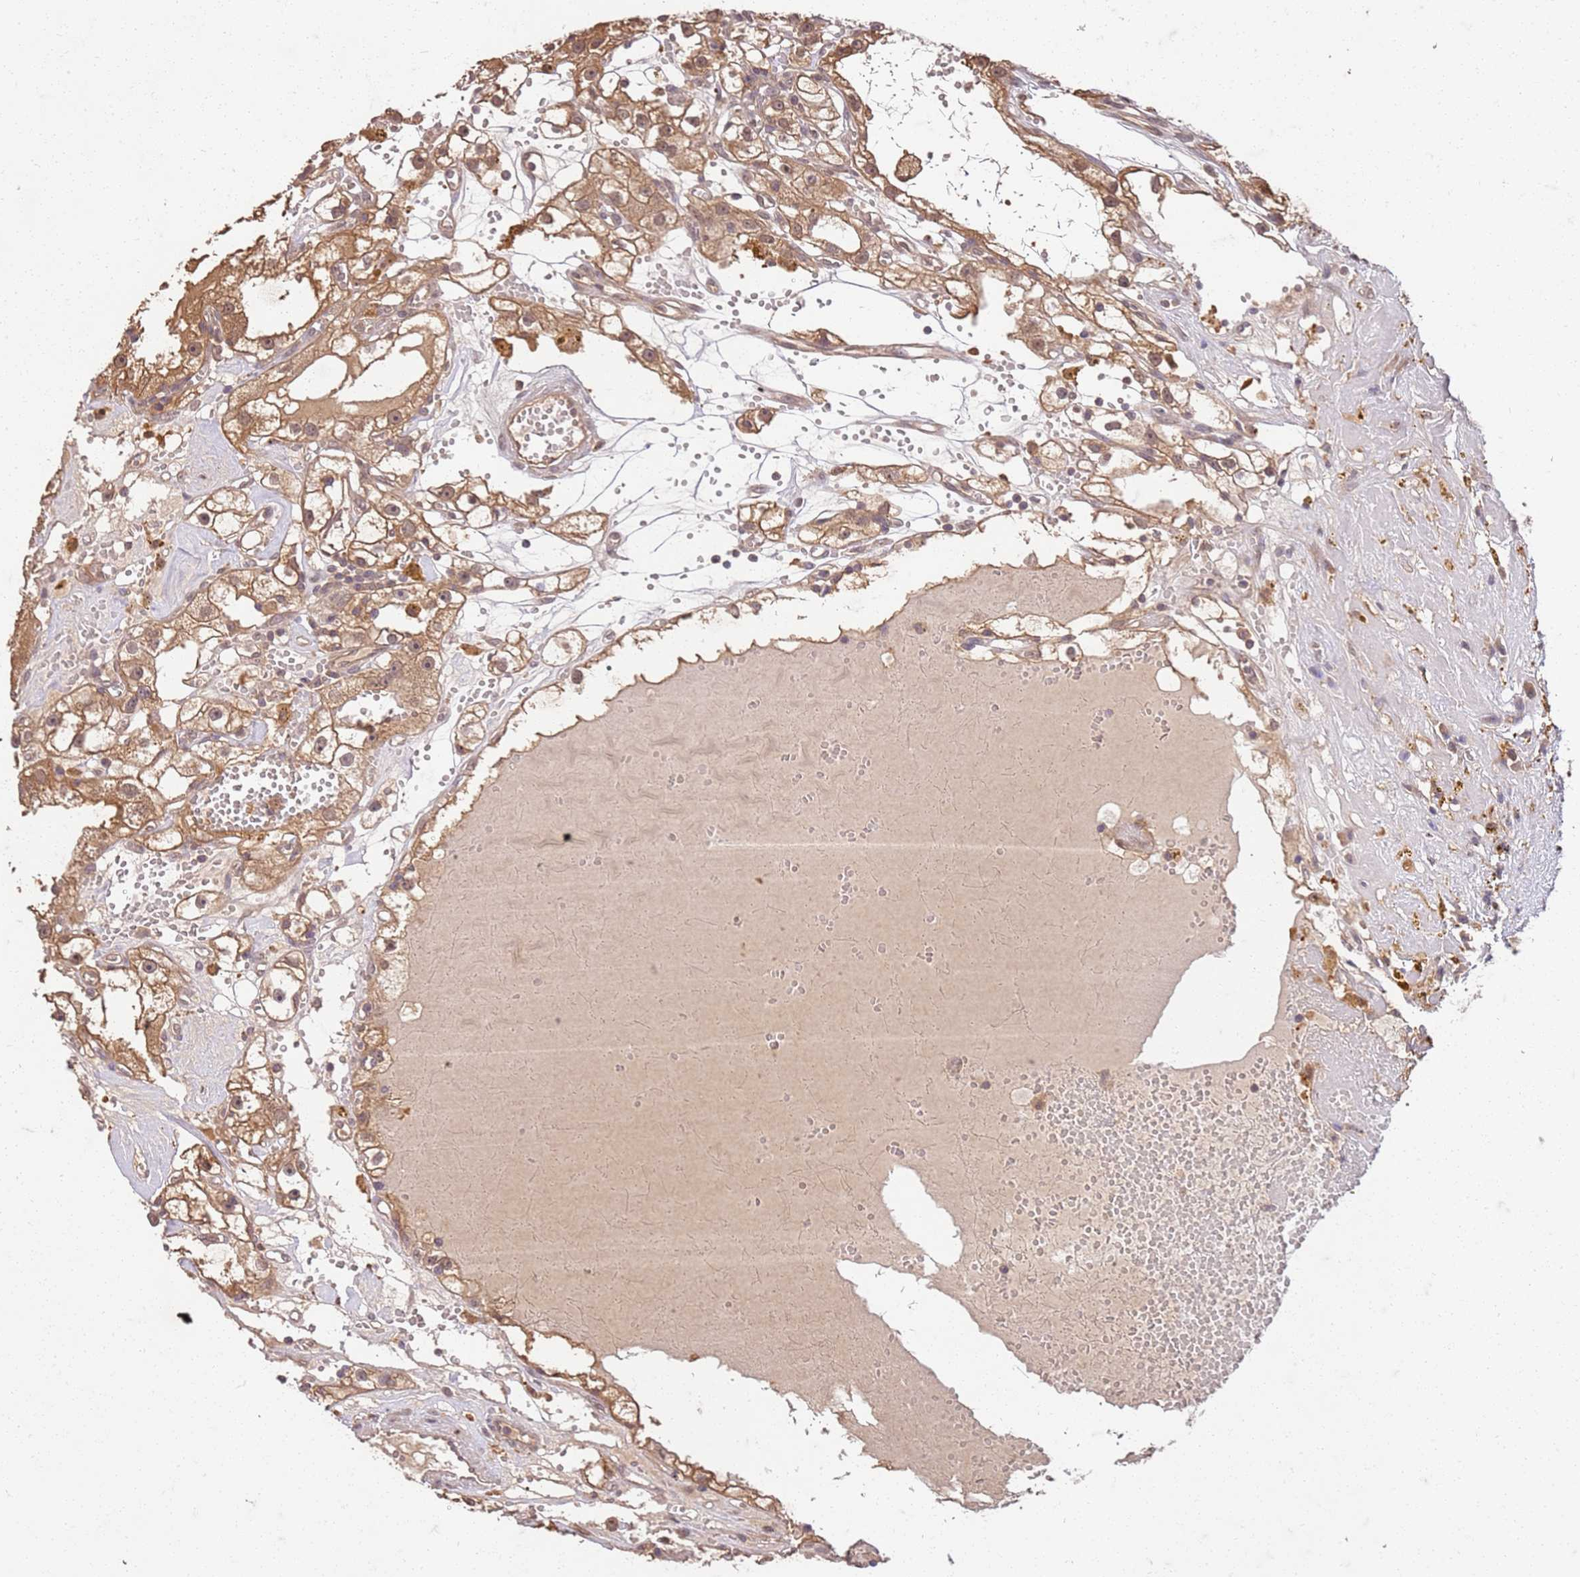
{"staining": {"intensity": "moderate", "quantity": ">75%", "location": "cytoplasmic/membranous,nuclear"}, "tissue": "renal cancer", "cell_type": "Tumor cells", "image_type": "cancer", "snomed": [{"axis": "morphology", "description": "Adenocarcinoma, NOS"}, {"axis": "topography", "description": "Kidney"}], "caption": "Adenocarcinoma (renal) stained with DAB IHC reveals medium levels of moderate cytoplasmic/membranous and nuclear expression in about >75% of tumor cells. The protein of interest is shown in brown color, while the nuclei are stained blue.", "gene": "UBE3A", "patient": {"sex": "male", "age": 56}}